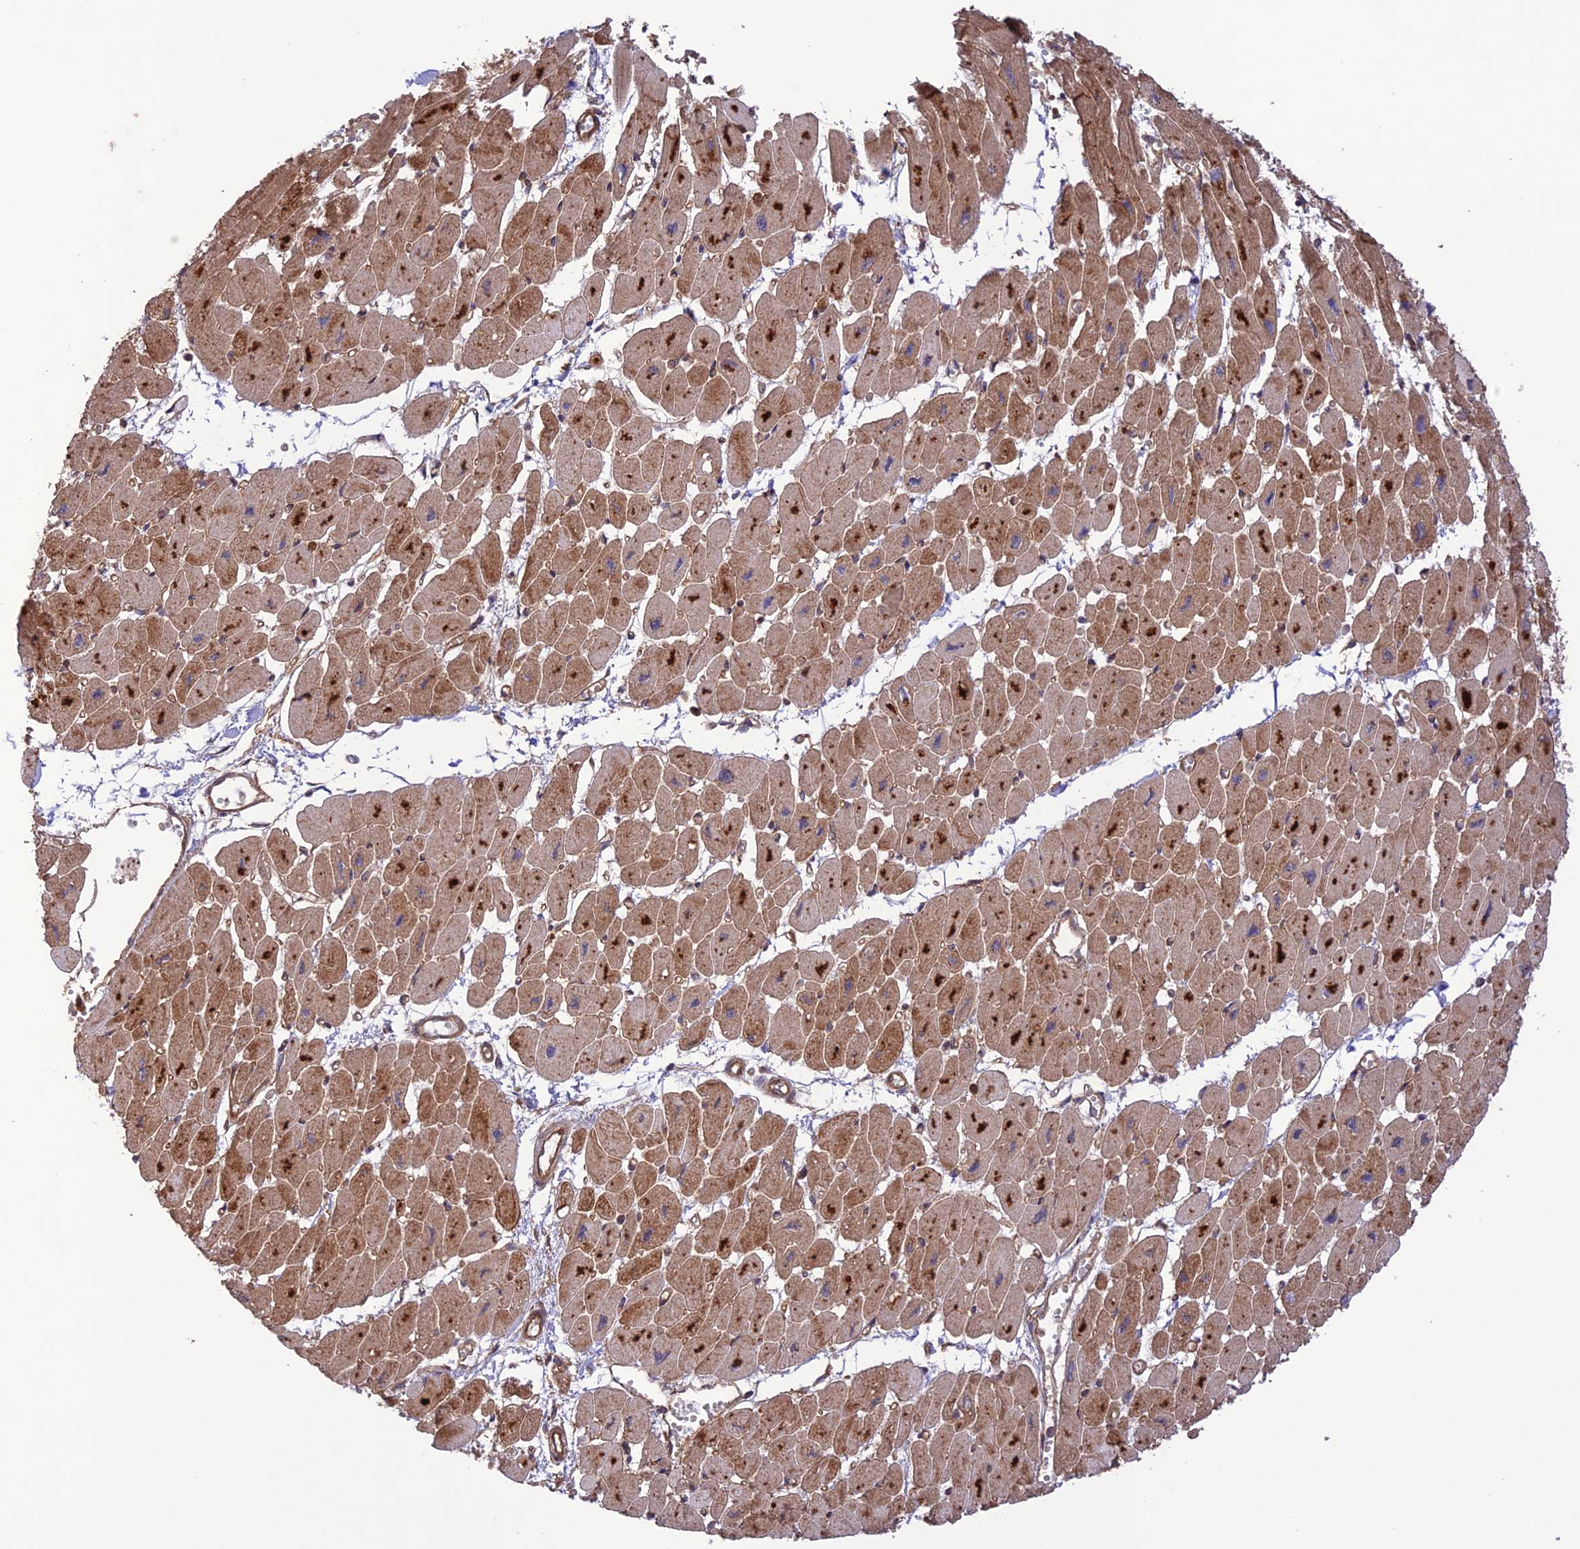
{"staining": {"intensity": "strong", "quantity": ">75%", "location": "cytoplasmic/membranous"}, "tissue": "heart muscle", "cell_type": "Cardiomyocytes", "image_type": "normal", "snomed": [{"axis": "morphology", "description": "Normal tissue, NOS"}, {"axis": "topography", "description": "Heart"}], "caption": "IHC image of benign heart muscle: human heart muscle stained using immunohistochemistry reveals high levels of strong protein expression localized specifically in the cytoplasmic/membranous of cardiomyocytes, appearing as a cytoplasmic/membranous brown color.", "gene": "FCHSD1", "patient": {"sex": "female", "age": 54}}